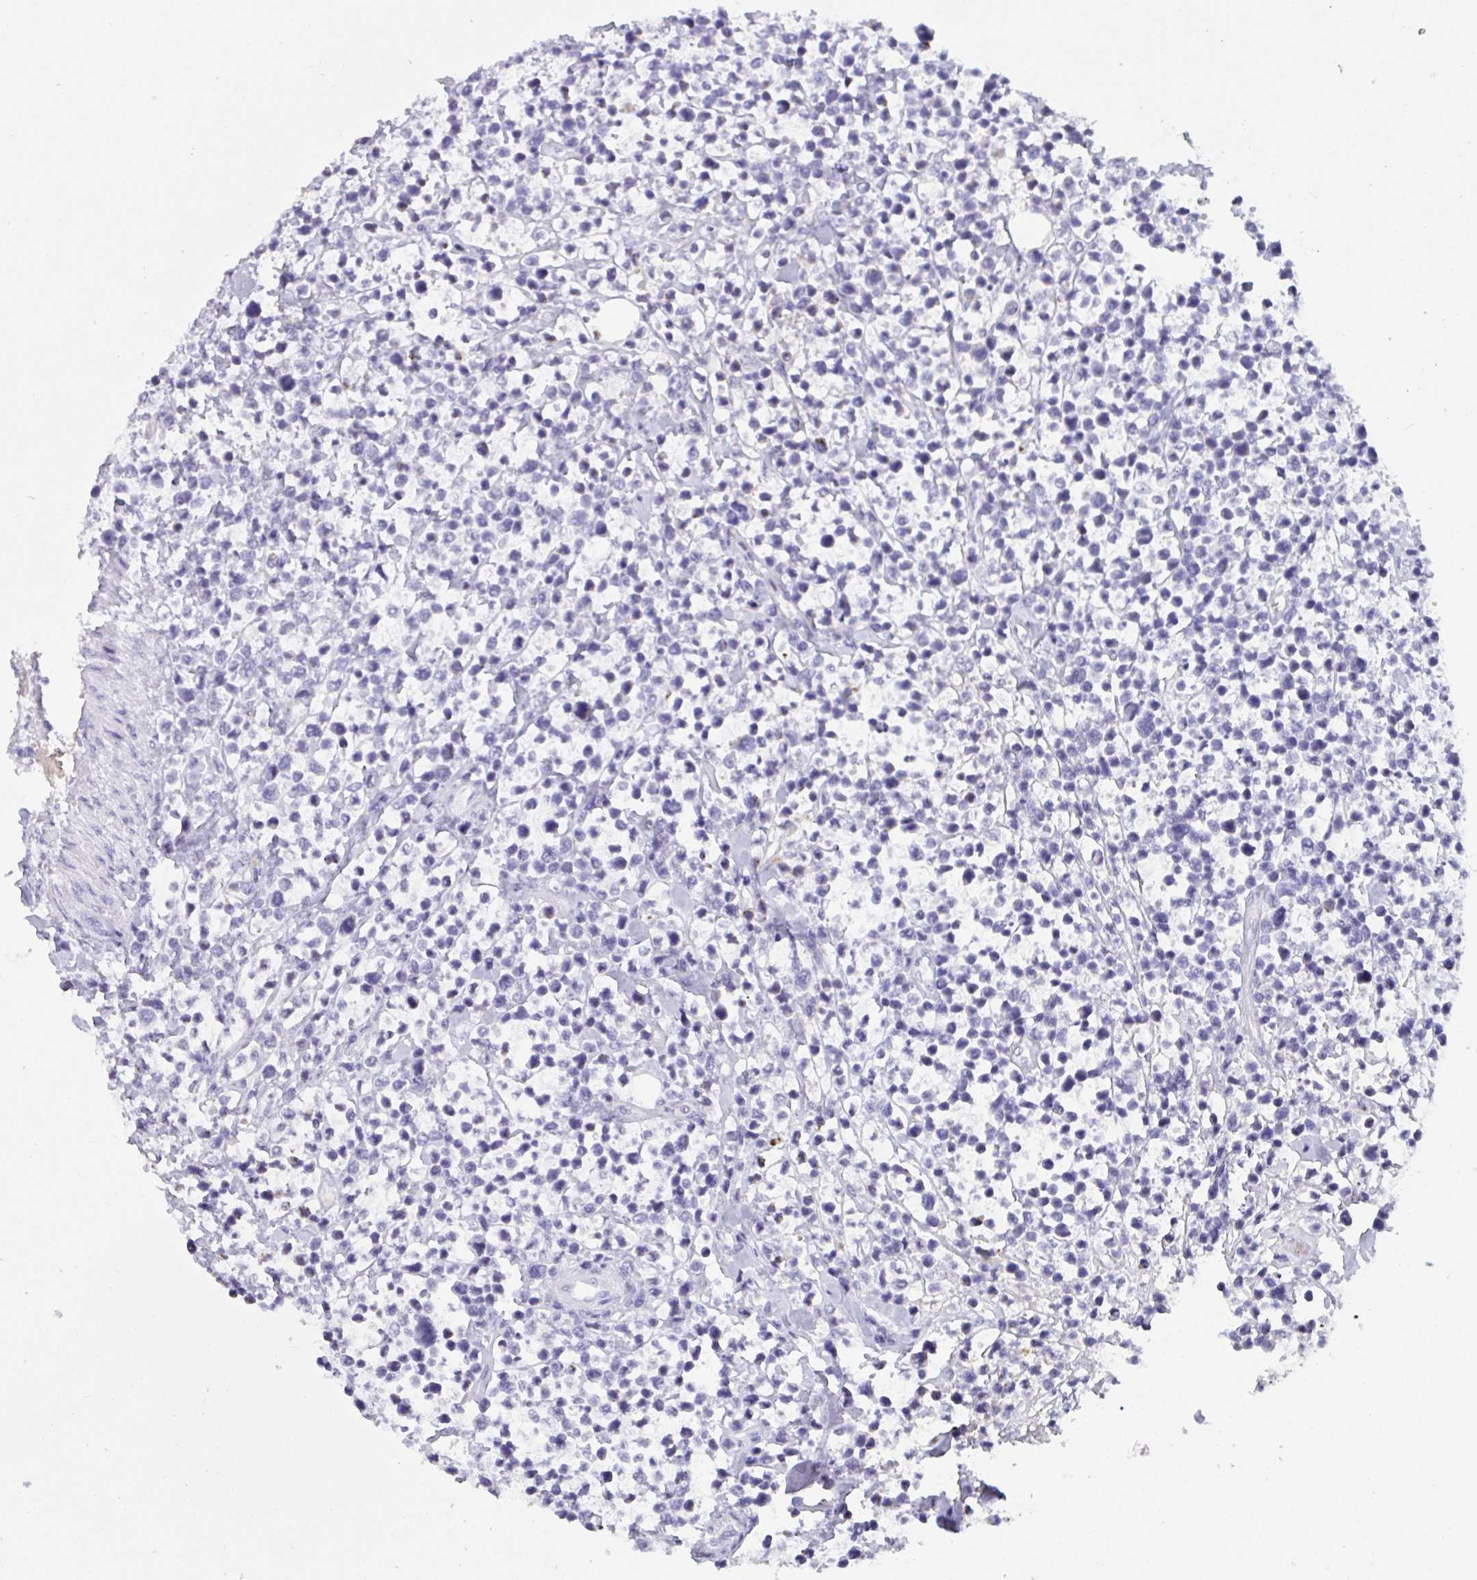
{"staining": {"intensity": "negative", "quantity": "none", "location": "none"}, "tissue": "lymphoma", "cell_type": "Tumor cells", "image_type": "cancer", "snomed": [{"axis": "morphology", "description": "Malignant lymphoma, non-Hodgkin's type, High grade"}, {"axis": "topography", "description": "Soft tissue"}], "caption": "Tumor cells are negative for brown protein staining in malignant lymphoma, non-Hodgkin's type (high-grade).", "gene": "SLC2A1", "patient": {"sex": "female", "age": 56}}